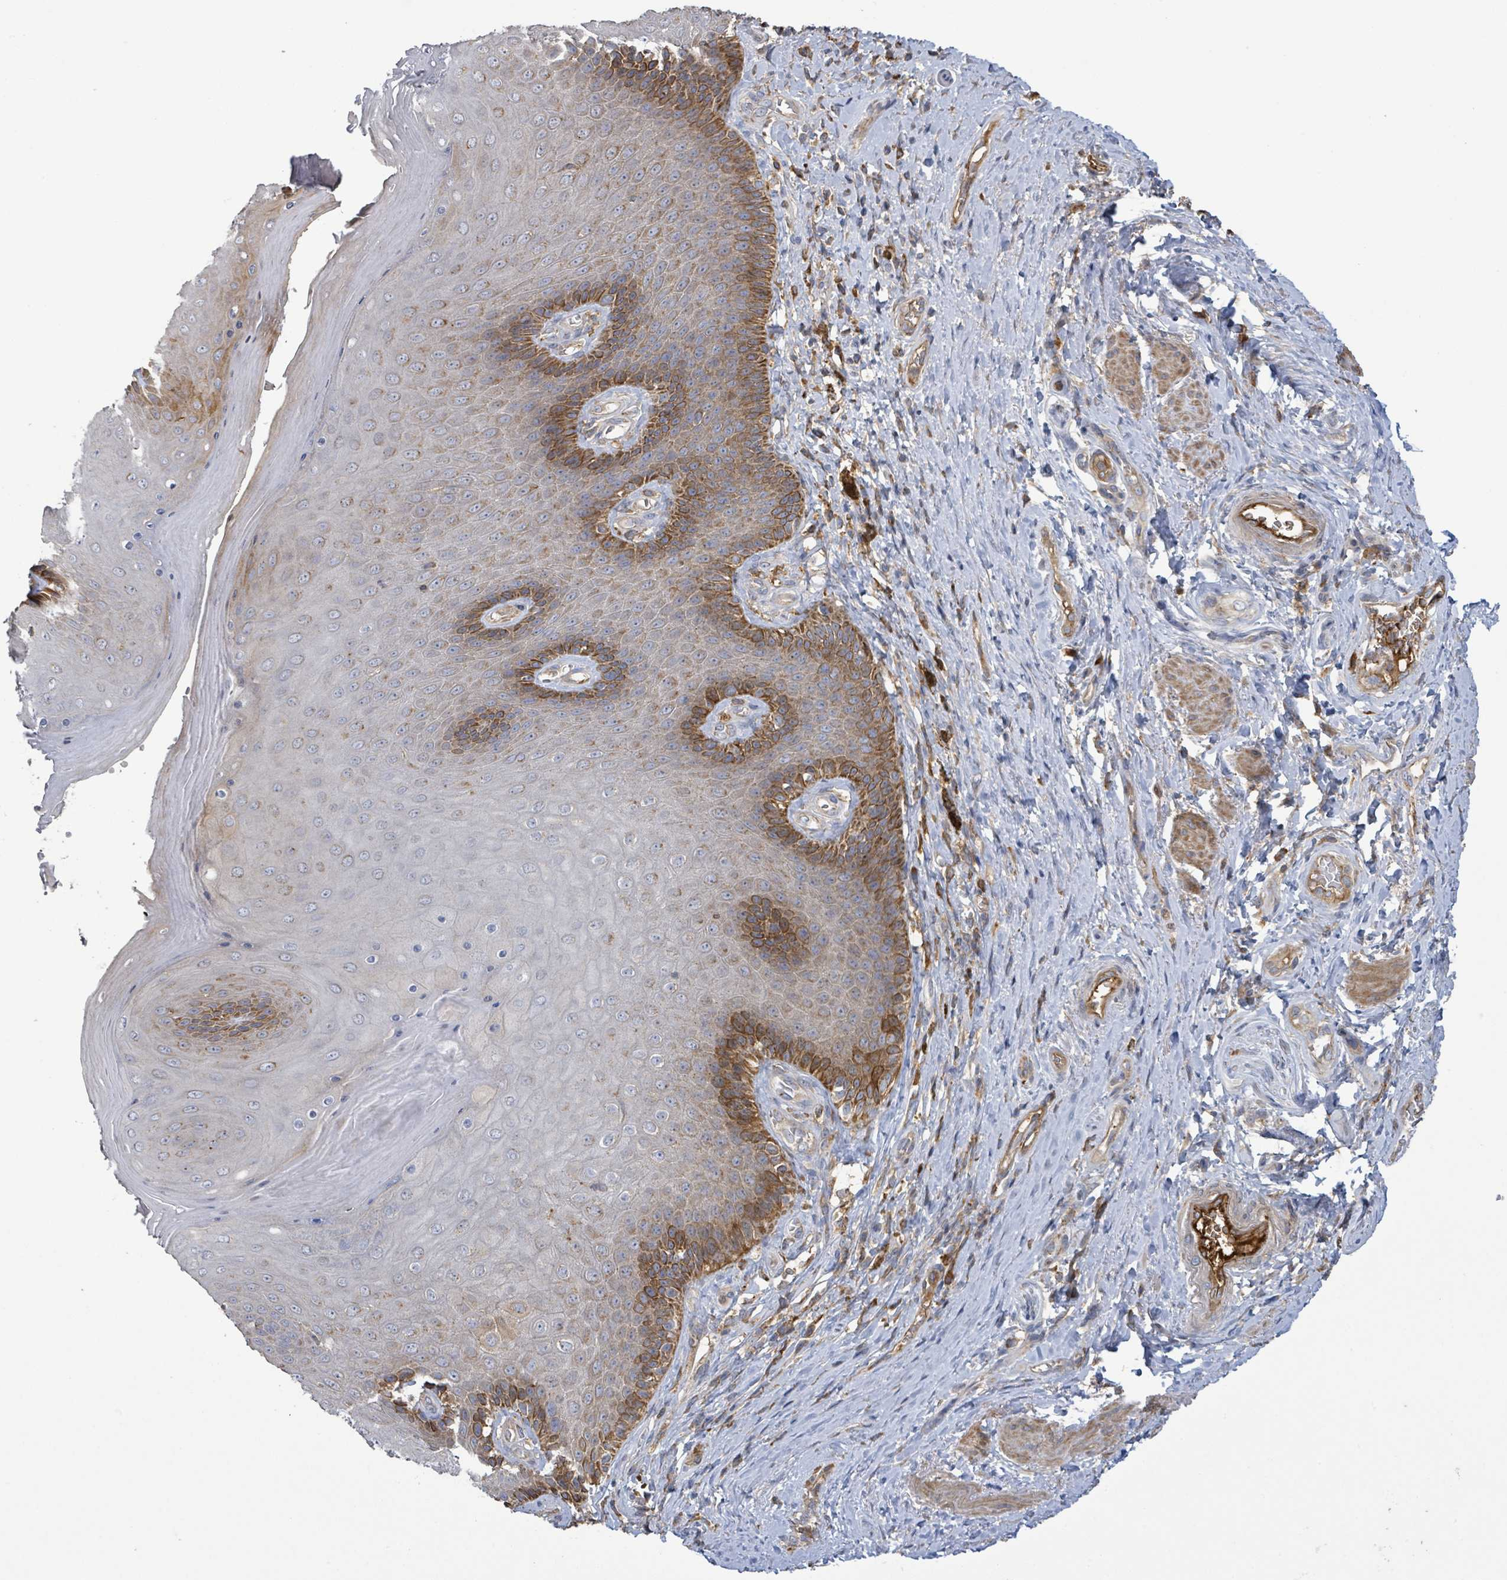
{"staining": {"intensity": "moderate", "quantity": "25%-75%", "location": "cytoplasmic/membranous"}, "tissue": "skin", "cell_type": "Epidermal cells", "image_type": "normal", "snomed": [{"axis": "morphology", "description": "Normal tissue, NOS"}, {"axis": "topography", "description": "Anal"}, {"axis": "topography", "description": "Peripheral nerve tissue"}], "caption": "Epidermal cells show moderate cytoplasmic/membranous staining in about 25%-75% of cells in unremarkable skin. (DAB = brown stain, brightfield microscopy at high magnification).", "gene": "PLAAT1", "patient": {"sex": "male", "age": 53}}